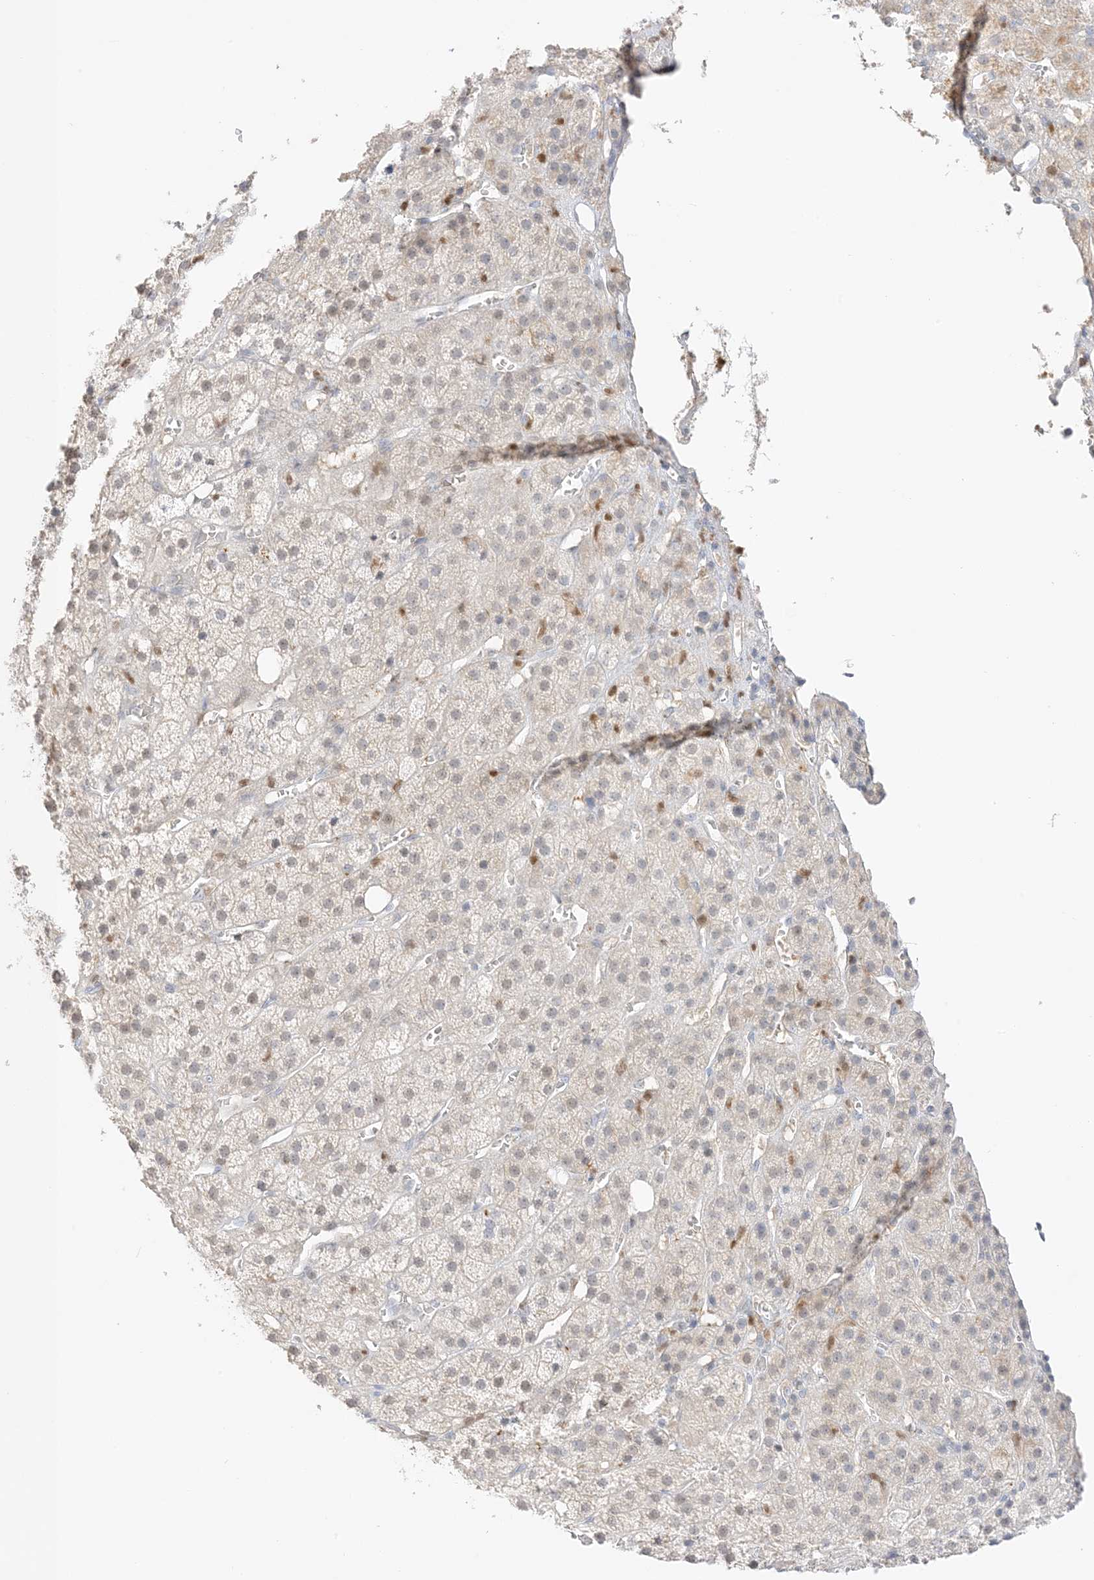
{"staining": {"intensity": "weak", "quantity": "<25%", "location": "cytoplasmic/membranous,nuclear"}, "tissue": "adrenal gland", "cell_type": "Glandular cells", "image_type": "normal", "snomed": [{"axis": "morphology", "description": "Normal tissue, NOS"}, {"axis": "topography", "description": "Adrenal gland"}], "caption": "Immunohistochemical staining of normal human adrenal gland reveals no significant staining in glandular cells.", "gene": "GCA", "patient": {"sex": "female", "age": 57}}